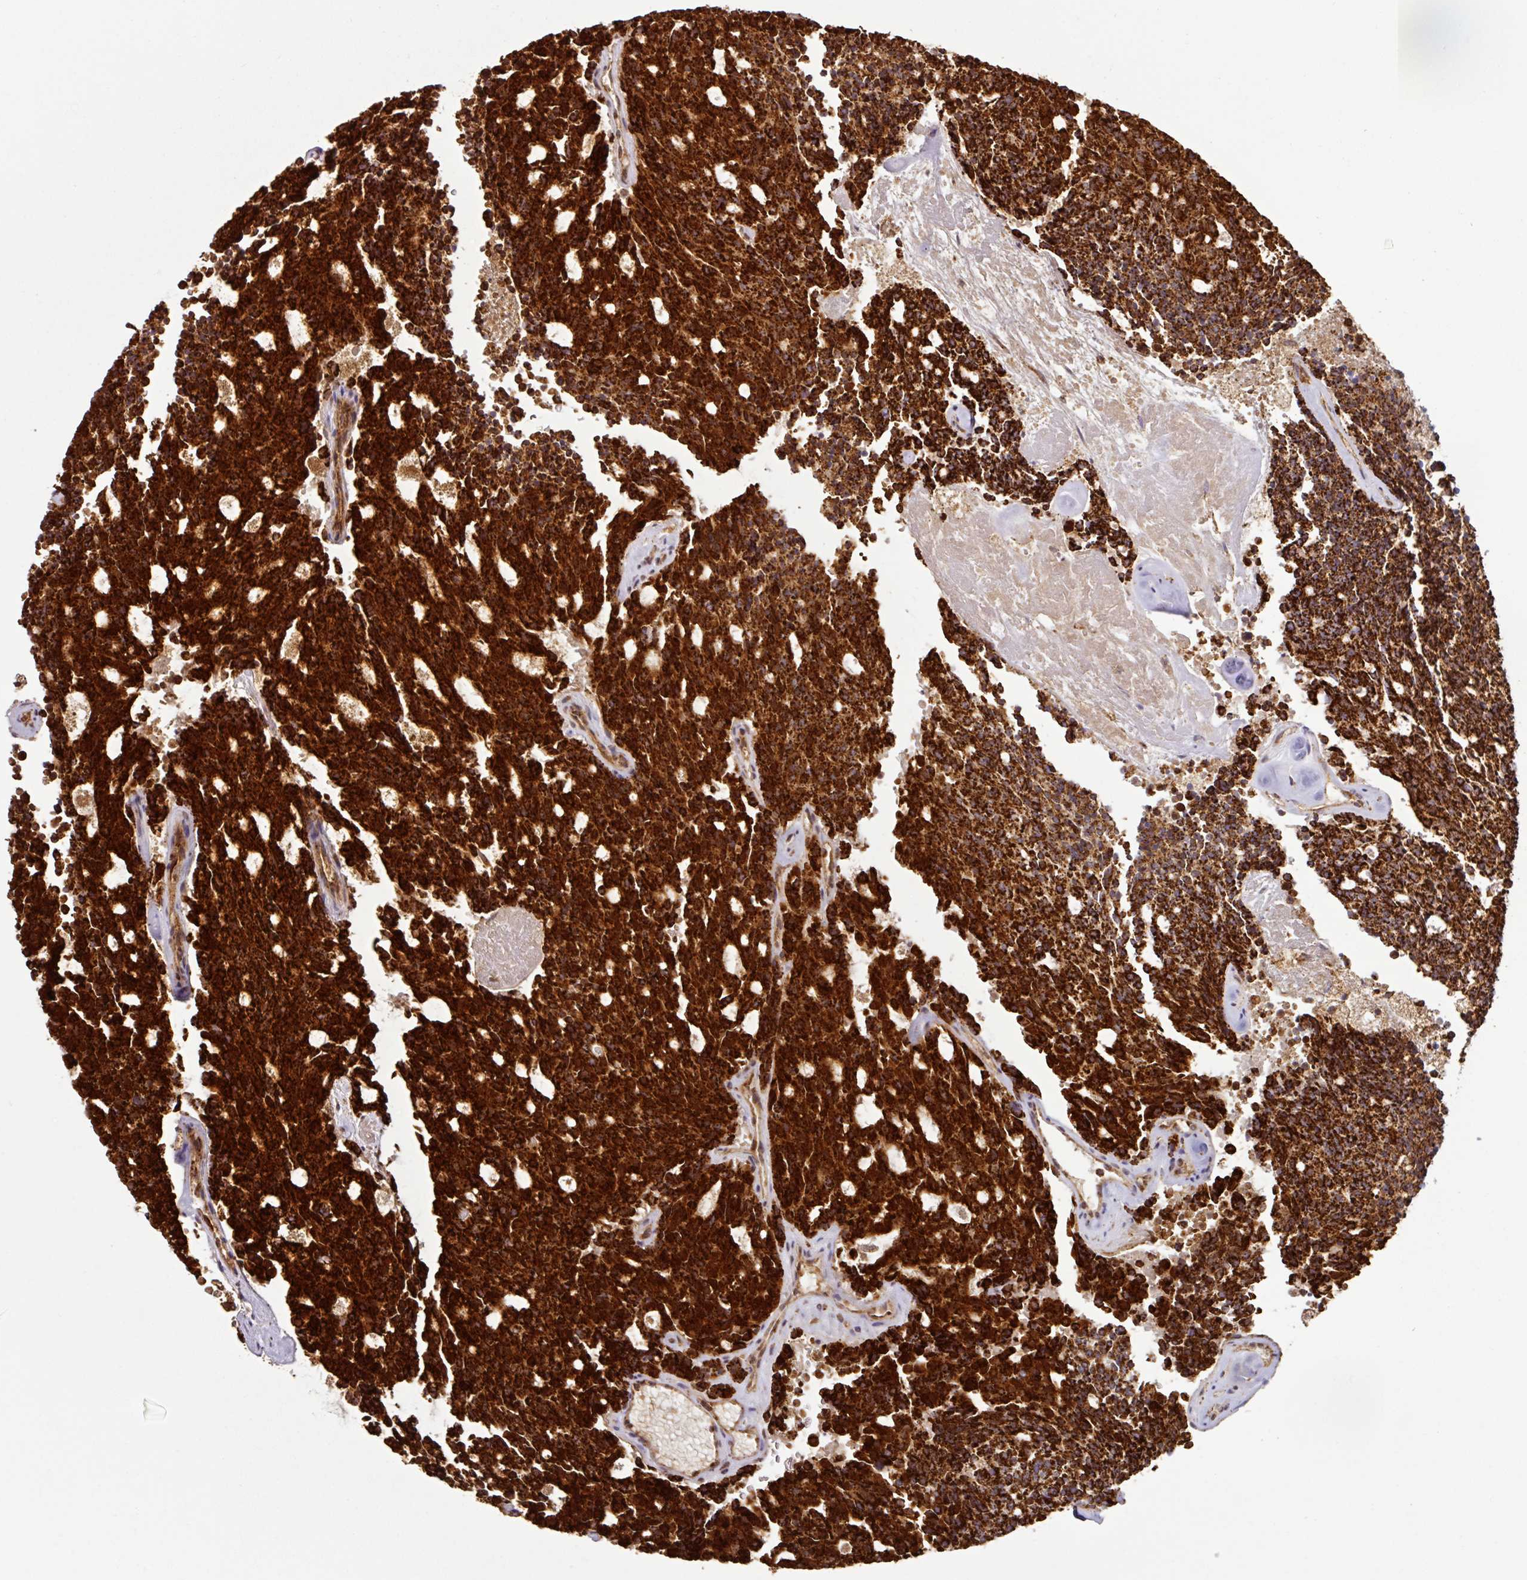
{"staining": {"intensity": "strong", "quantity": ">75%", "location": "cytoplasmic/membranous"}, "tissue": "carcinoid", "cell_type": "Tumor cells", "image_type": "cancer", "snomed": [{"axis": "morphology", "description": "Carcinoid, malignant, NOS"}, {"axis": "topography", "description": "Pancreas"}], "caption": "Immunohistochemistry (IHC) (DAB (3,3'-diaminobenzidine)) staining of carcinoid (malignant) reveals strong cytoplasmic/membranous protein staining in approximately >75% of tumor cells.", "gene": "TRAP1", "patient": {"sex": "female", "age": 54}}